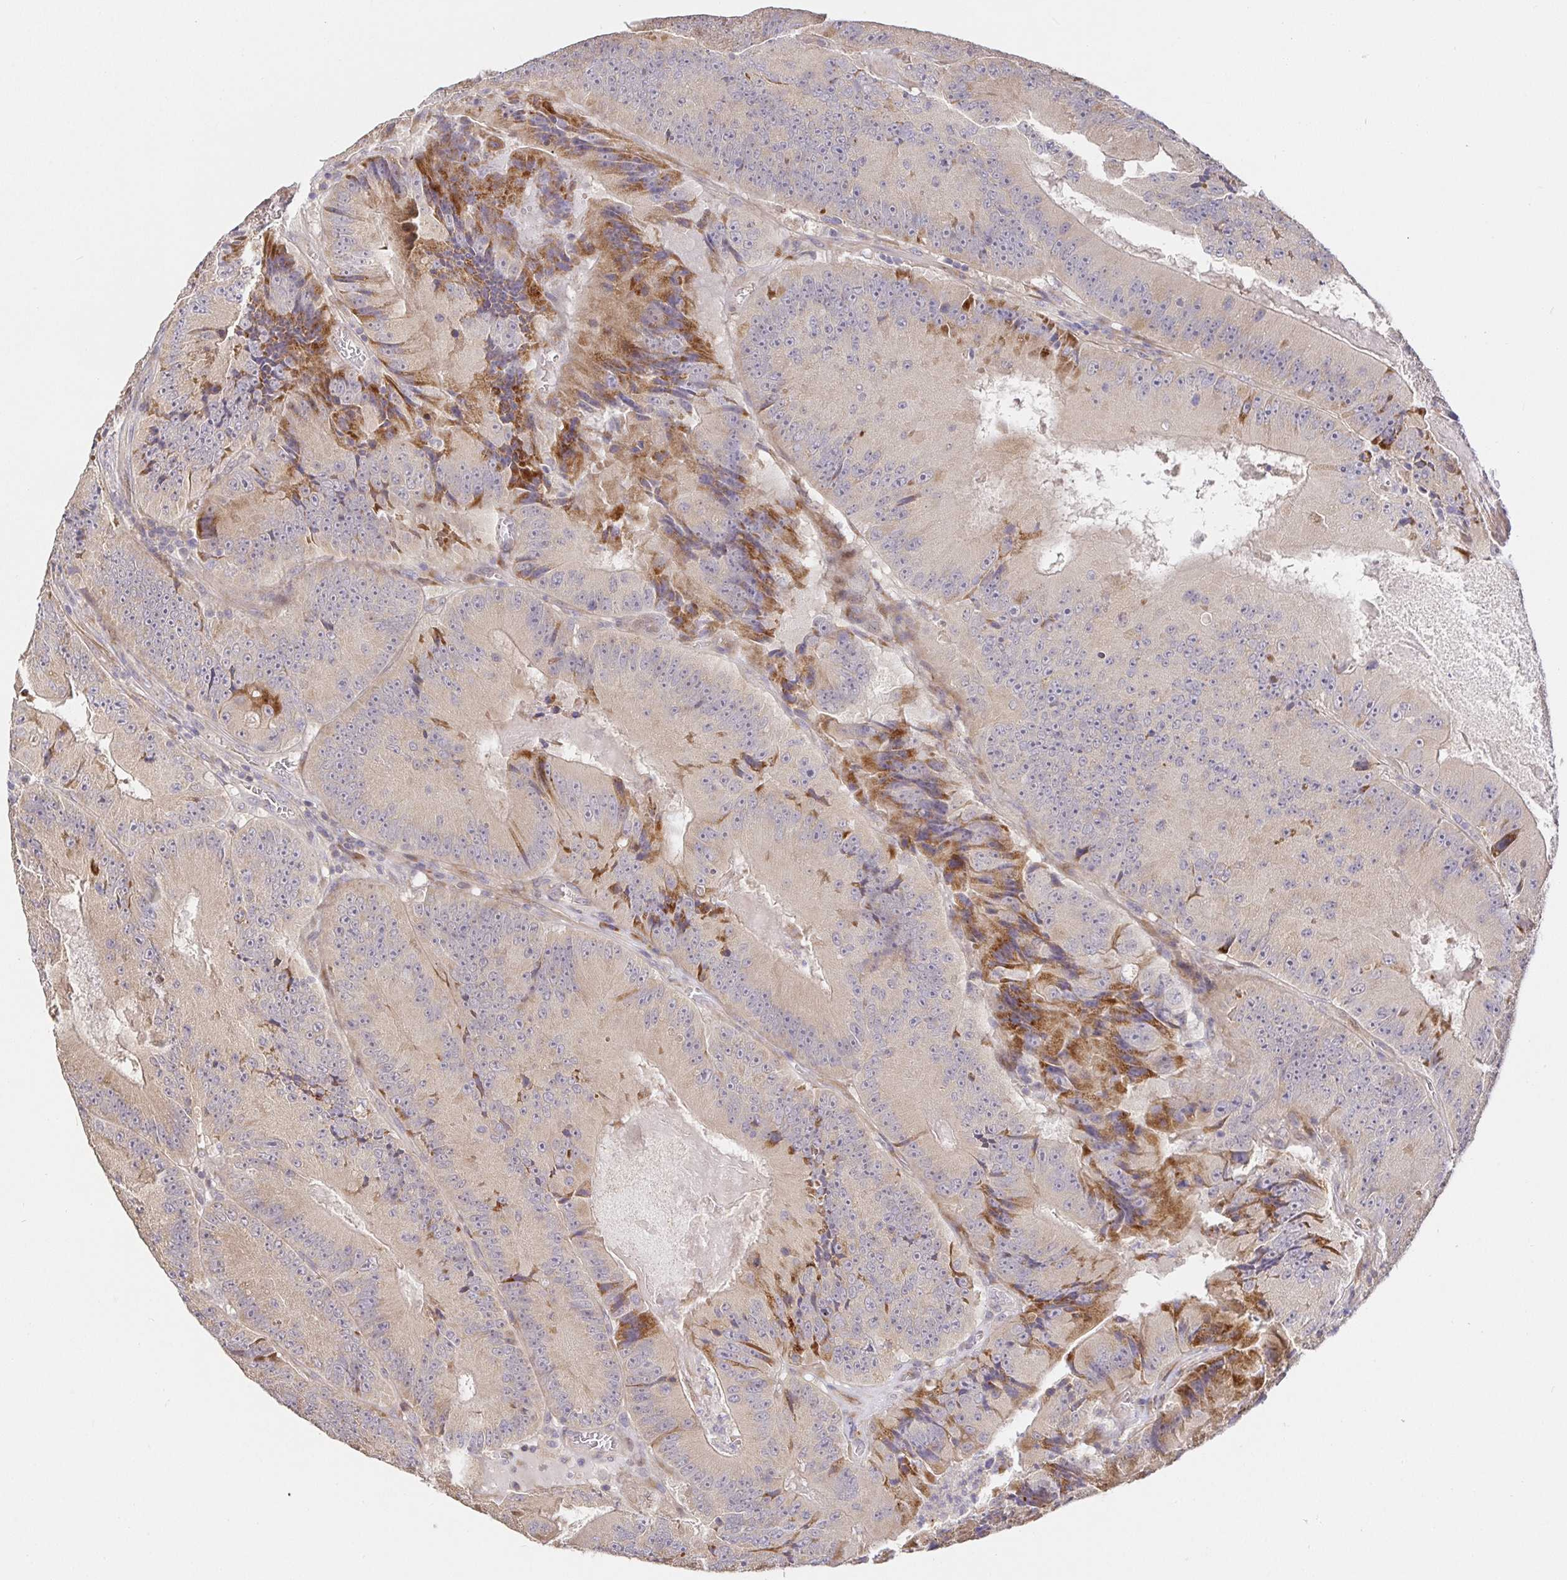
{"staining": {"intensity": "weak", "quantity": "25%-75%", "location": "cytoplasmic/membranous"}, "tissue": "colorectal cancer", "cell_type": "Tumor cells", "image_type": "cancer", "snomed": [{"axis": "morphology", "description": "Adenocarcinoma, NOS"}, {"axis": "topography", "description": "Colon"}], "caption": "Colorectal adenocarcinoma tissue exhibits weak cytoplasmic/membranous expression in about 25%-75% of tumor cells (IHC, brightfield microscopy, high magnification).", "gene": "ZDHHC11", "patient": {"sex": "female", "age": 86}}